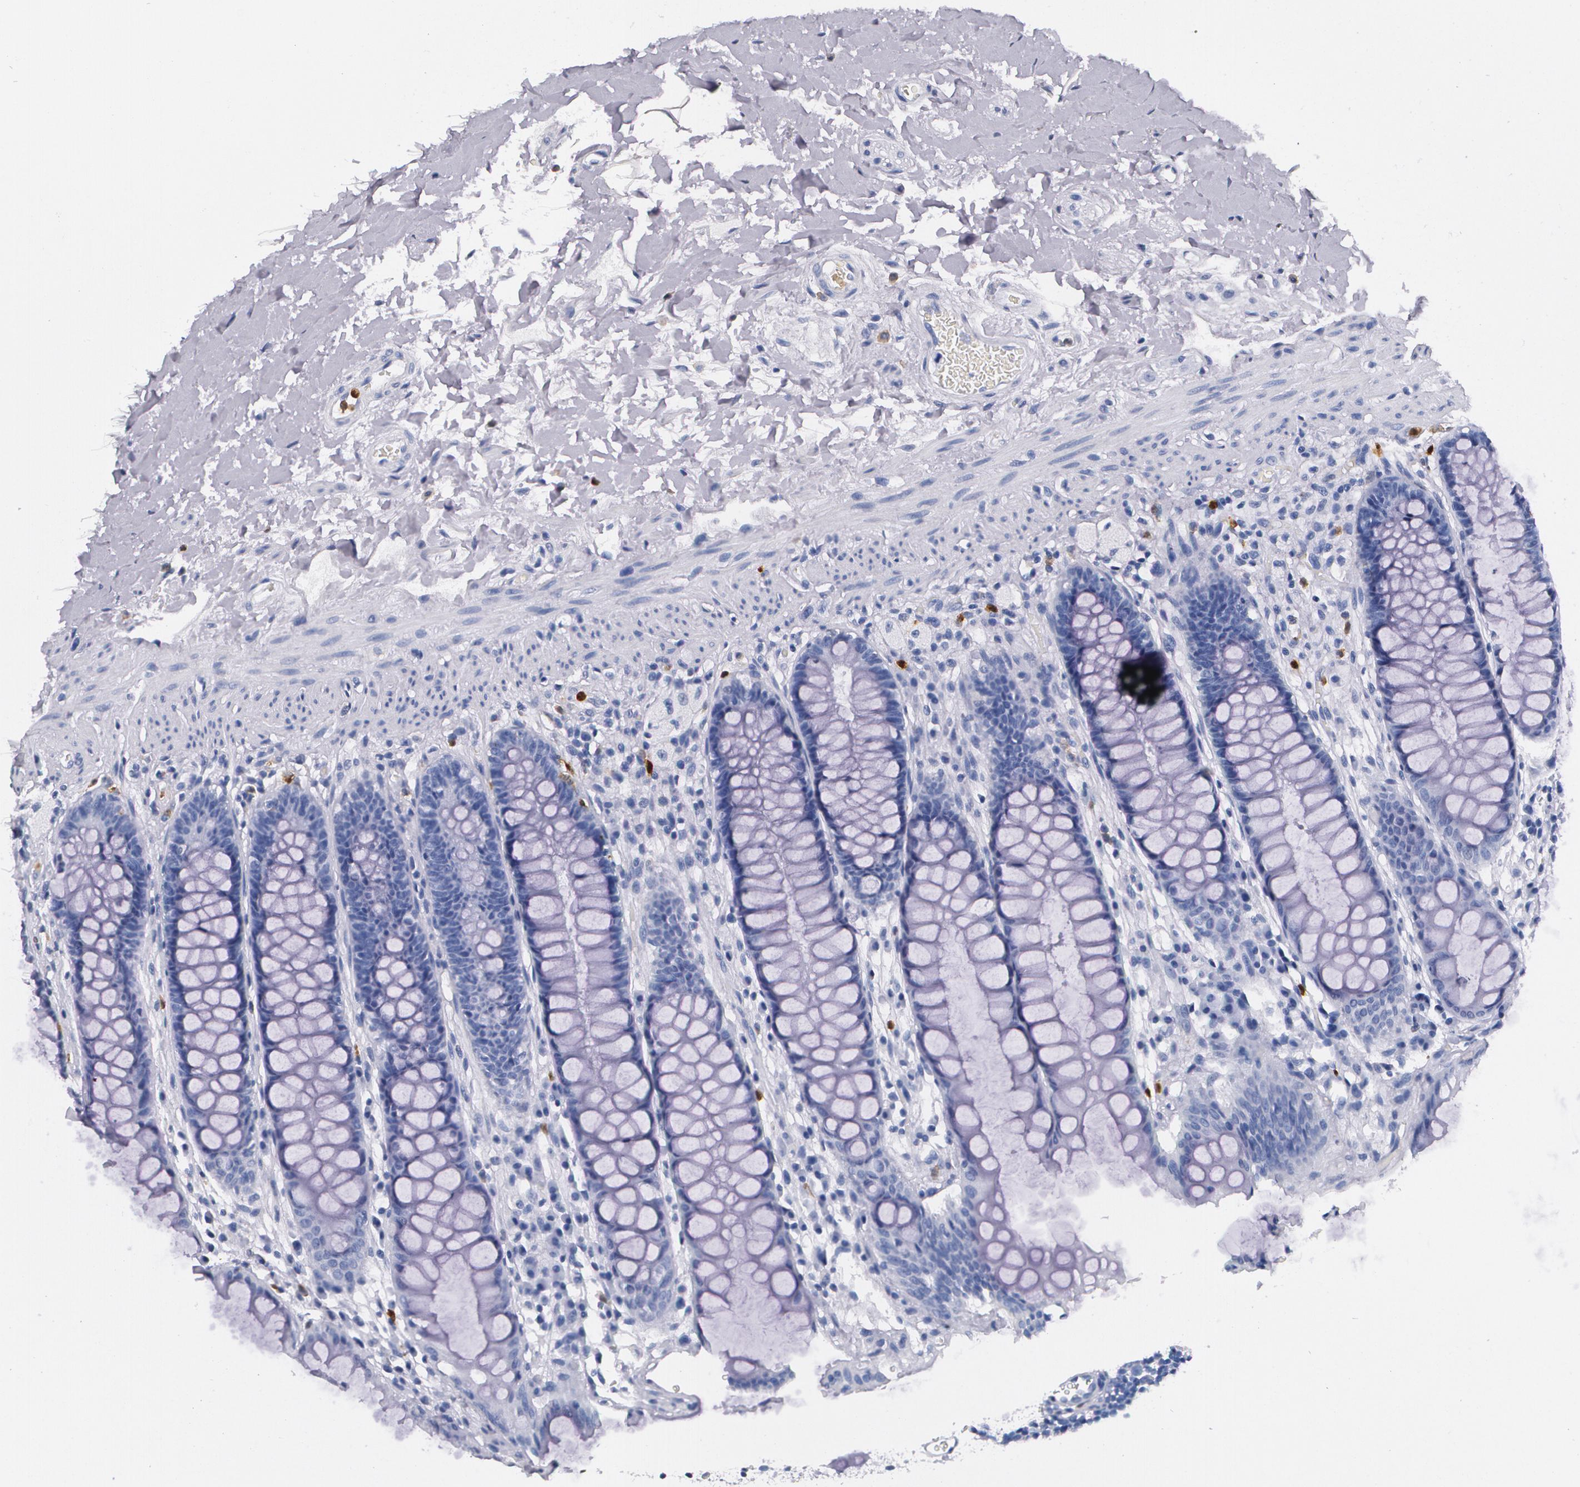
{"staining": {"intensity": "negative", "quantity": "none", "location": "none"}, "tissue": "rectum", "cell_type": "Glandular cells", "image_type": "normal", "snomed": [{"axis": "morphology", "description": "Normal tissue, NOS"}, {"axis": "topography", "description": "Rectum"}], "caption": "High magnification brightfield microscopy of normal rectum stained with DAB (brown) and counterstained with hematoxylin (blue): glandular cells show no significant expression.", "gene": "S100A8", "patient": {"sex": "female", "age": 46}}